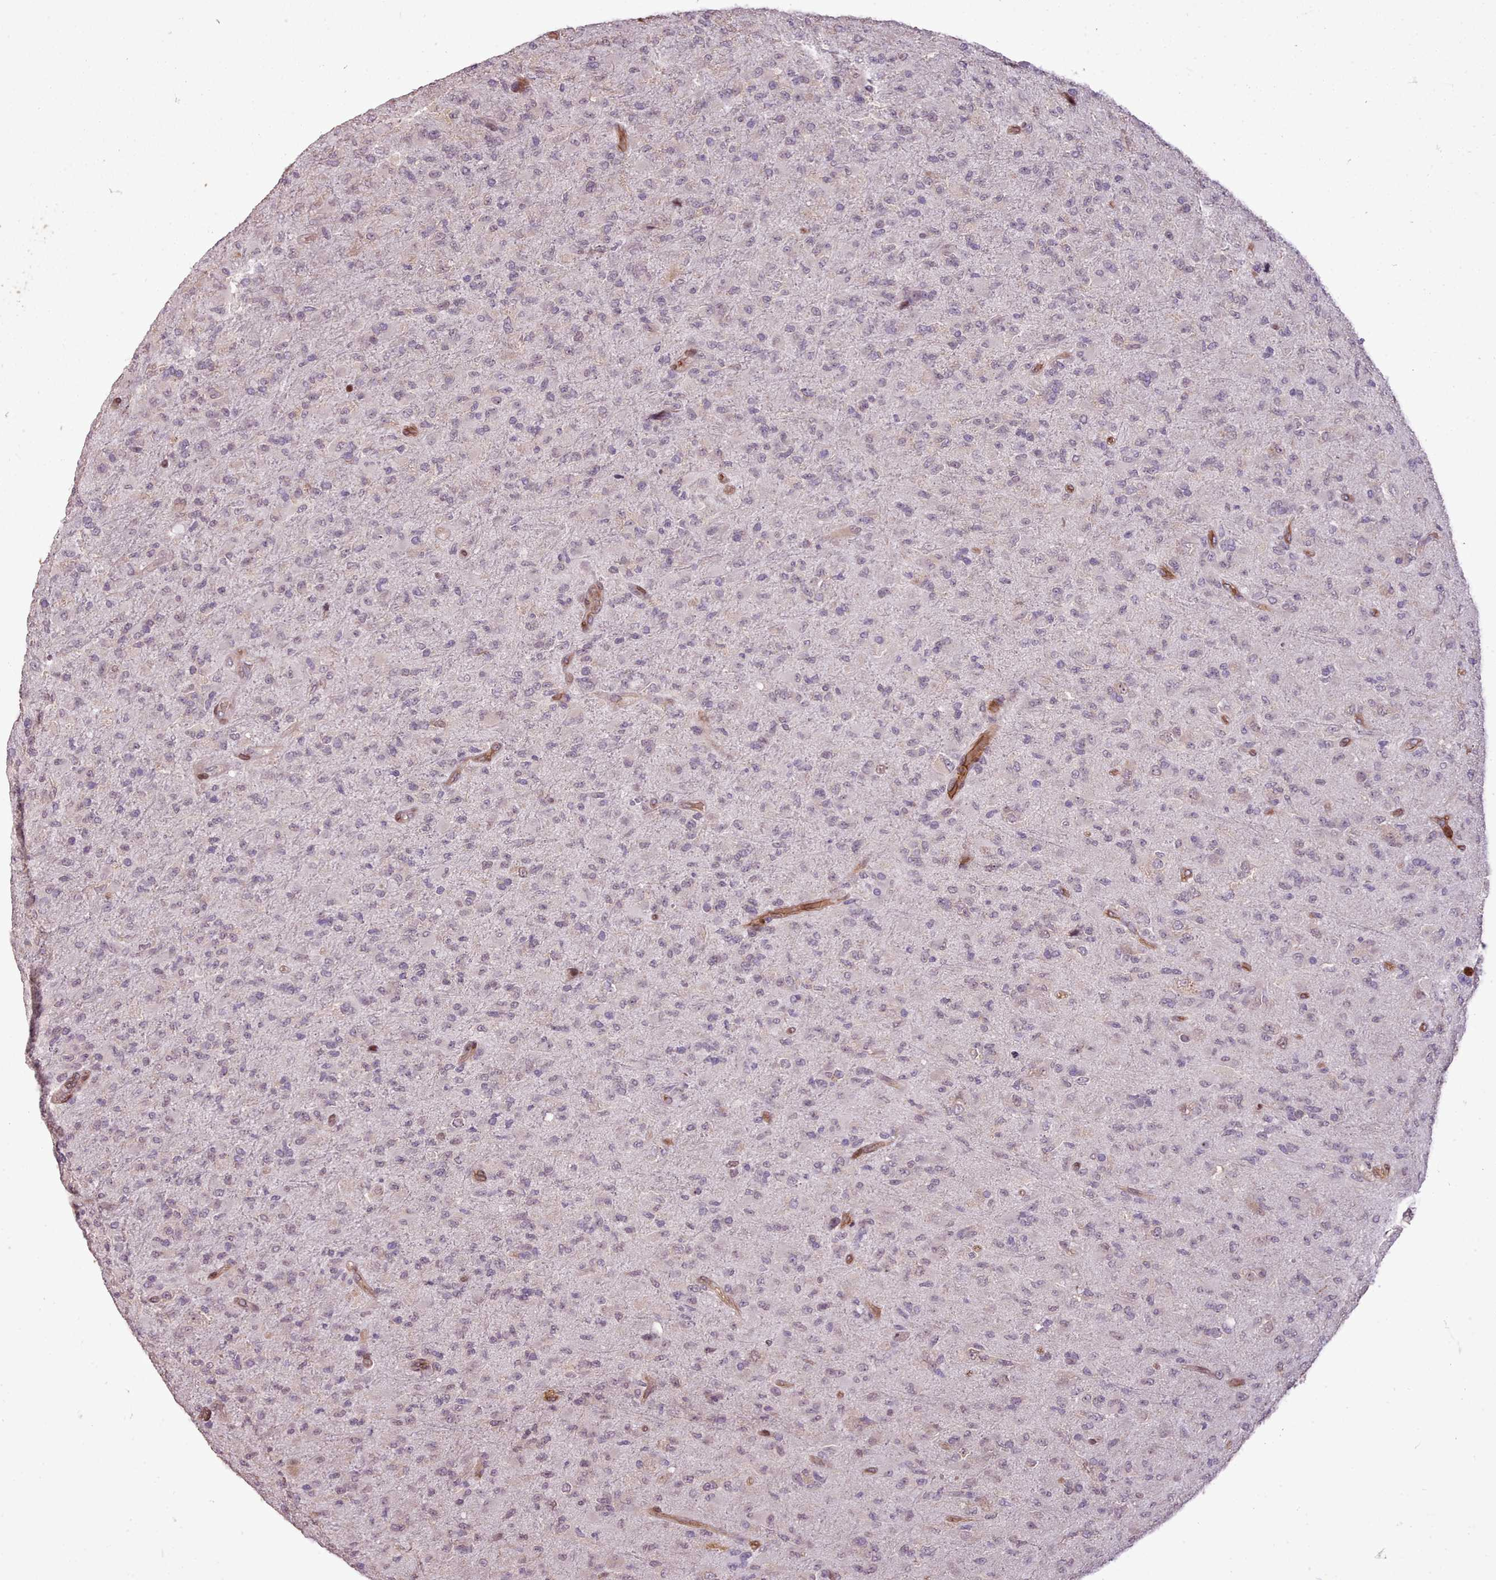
{"staining": {"intensity": "weak", "quantity": "<25%", "location": "cytoplasmic/membranous,nuclear"}, "tissue": "glioma", "cell_type": "Tumor cells", "image_type": "cancer", "snomed": [{"axis": "morphology", "description": "Glioma, malignant, Low grade"}, {"axis": "topography", "description": "Brain"}], "caption": "An immunohistochemistry (IHC) micrograph of glioma is shown. There is no staining in tumor cells of glioma.", "gene": "CABP1", "patient": {"sex": "male", "age": 65}}